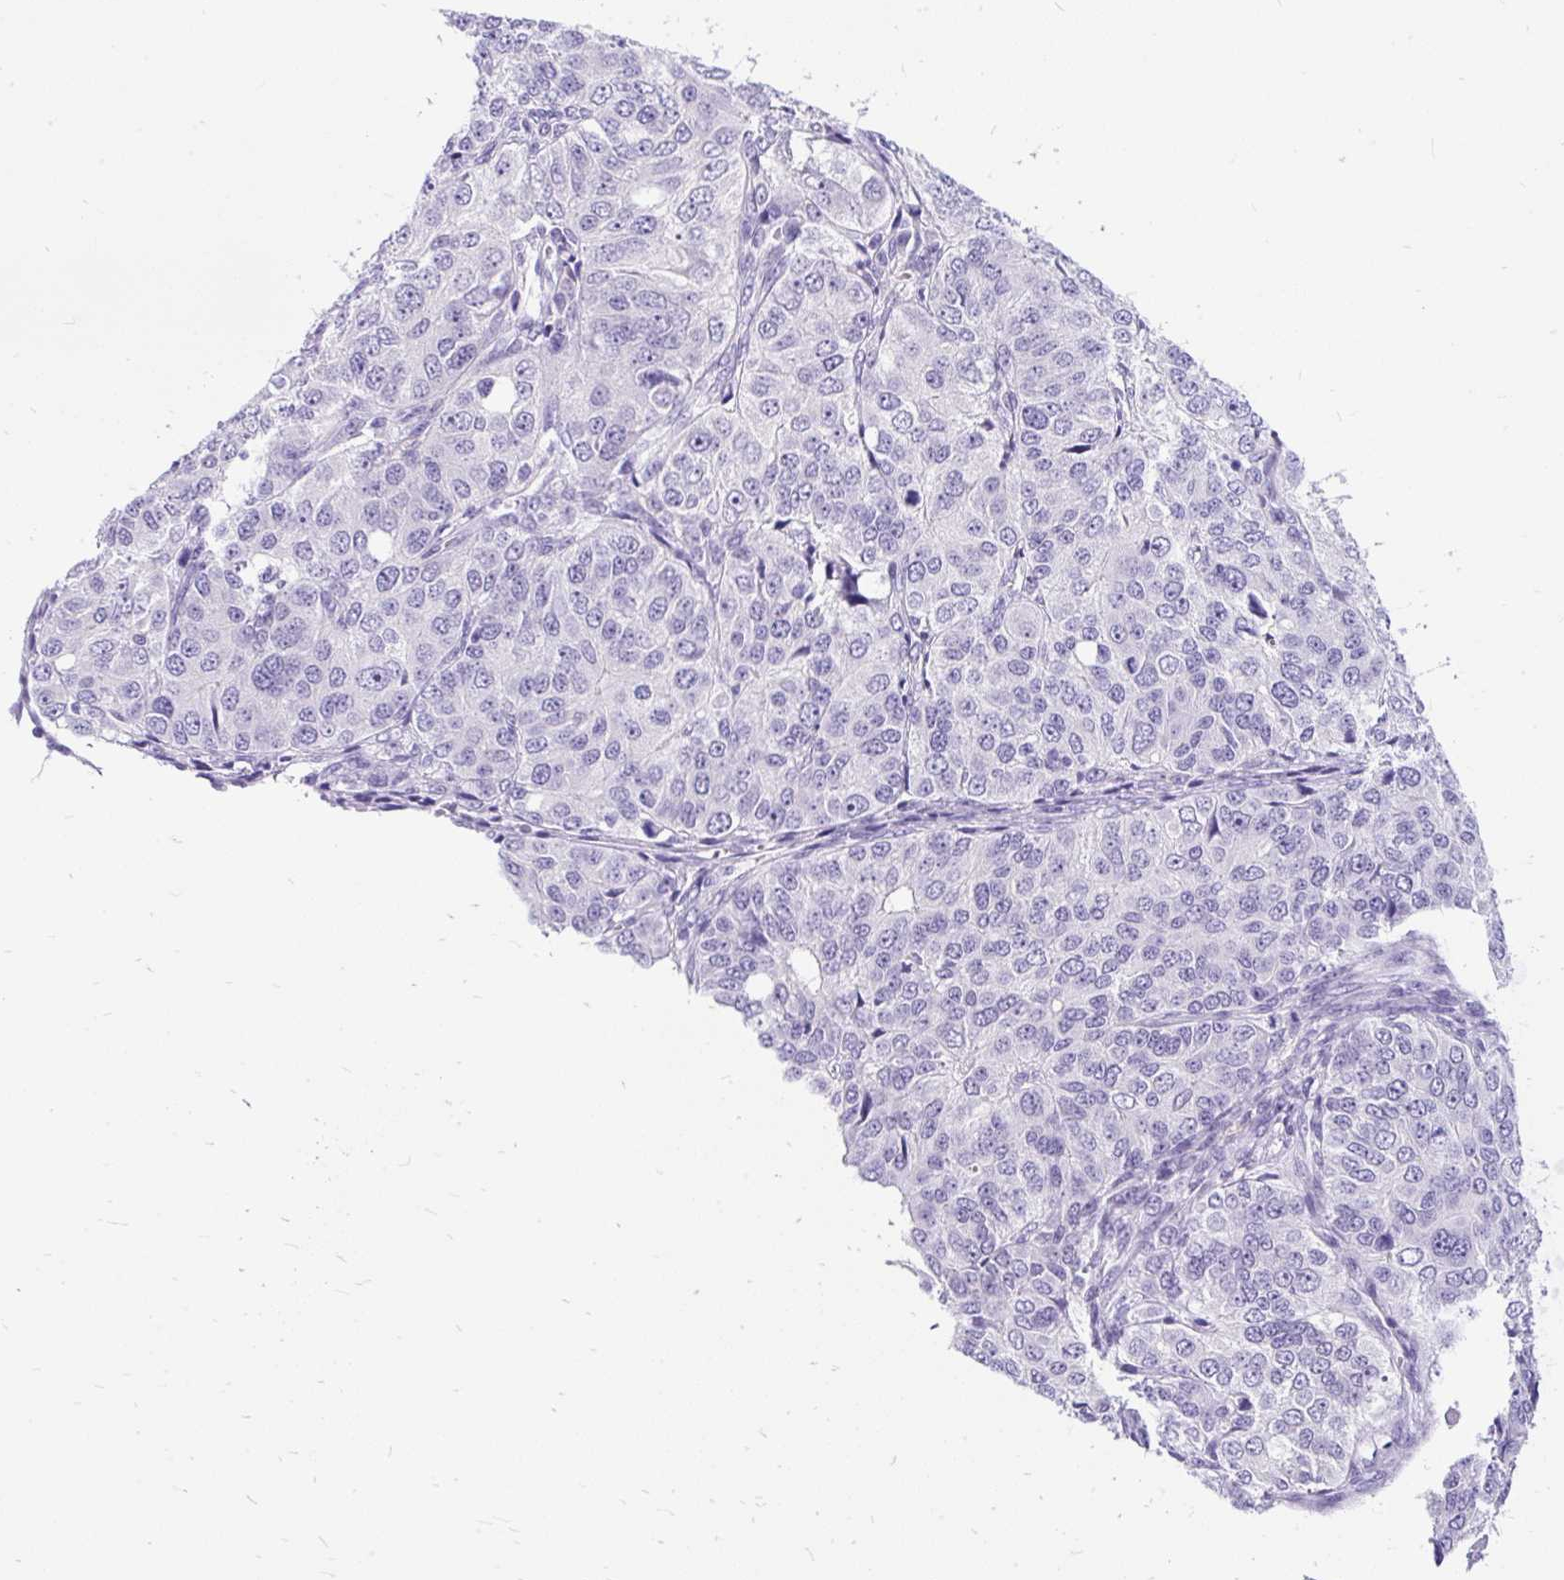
{"staining": {"intensity": "negative", "quantity": "none", "location": "none"}, "tissue": "ovarian cancer", "cell_type": "Tumor cells", "image_type": "cancer", "snomed": [{"axis": "morphology", "description": "Carcinoma, endometroid"}, {"axis": "topography", "description": "Ovary"}], "caption": "A high-resolution image shows IHC staining of ovarian cancer, which shows no significant expression in tumor cells.", "gene": "SCGB1A1", "patient": {"sex": "female", "age": 51}}